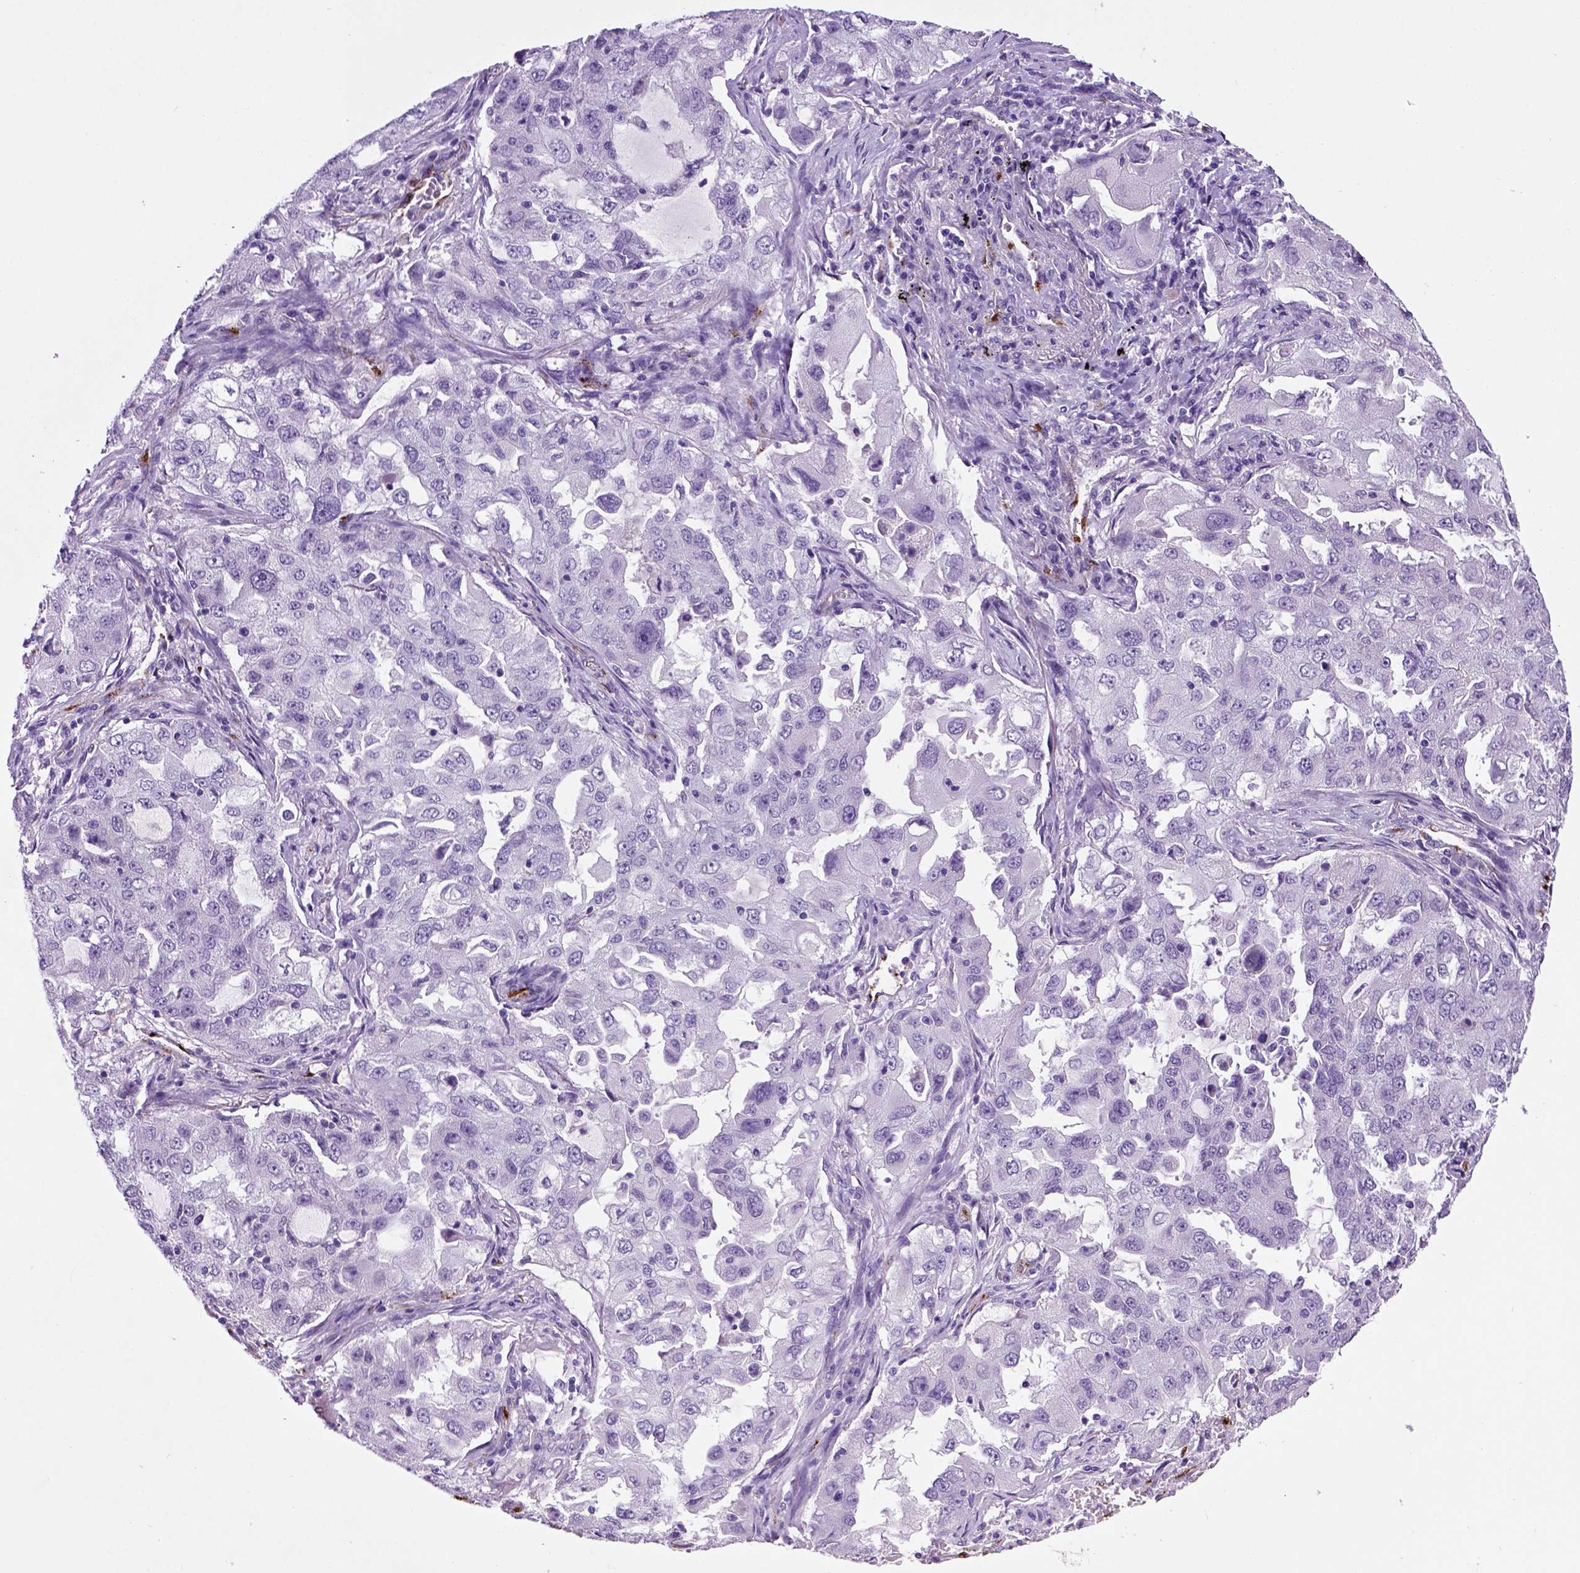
{"staining": {"intensity": "negative", "quantity": "none", "location": "none"}, "tissue": "lung cancer", "cell_type": "Tumor cells", "image_type": "cancer", "snomed": [{"axis": "morphology", "description": "Adenocarcinoma, NOS"}, {"axis": "topography", "description": "Lung"}], "caption": "IHC histopathology image of human lung adenocarcinoma stained for a protein (brown), which reveals no expression in tumor cells.", "gene": "VWF", "patient": {"sex": "female", "age": 61}}